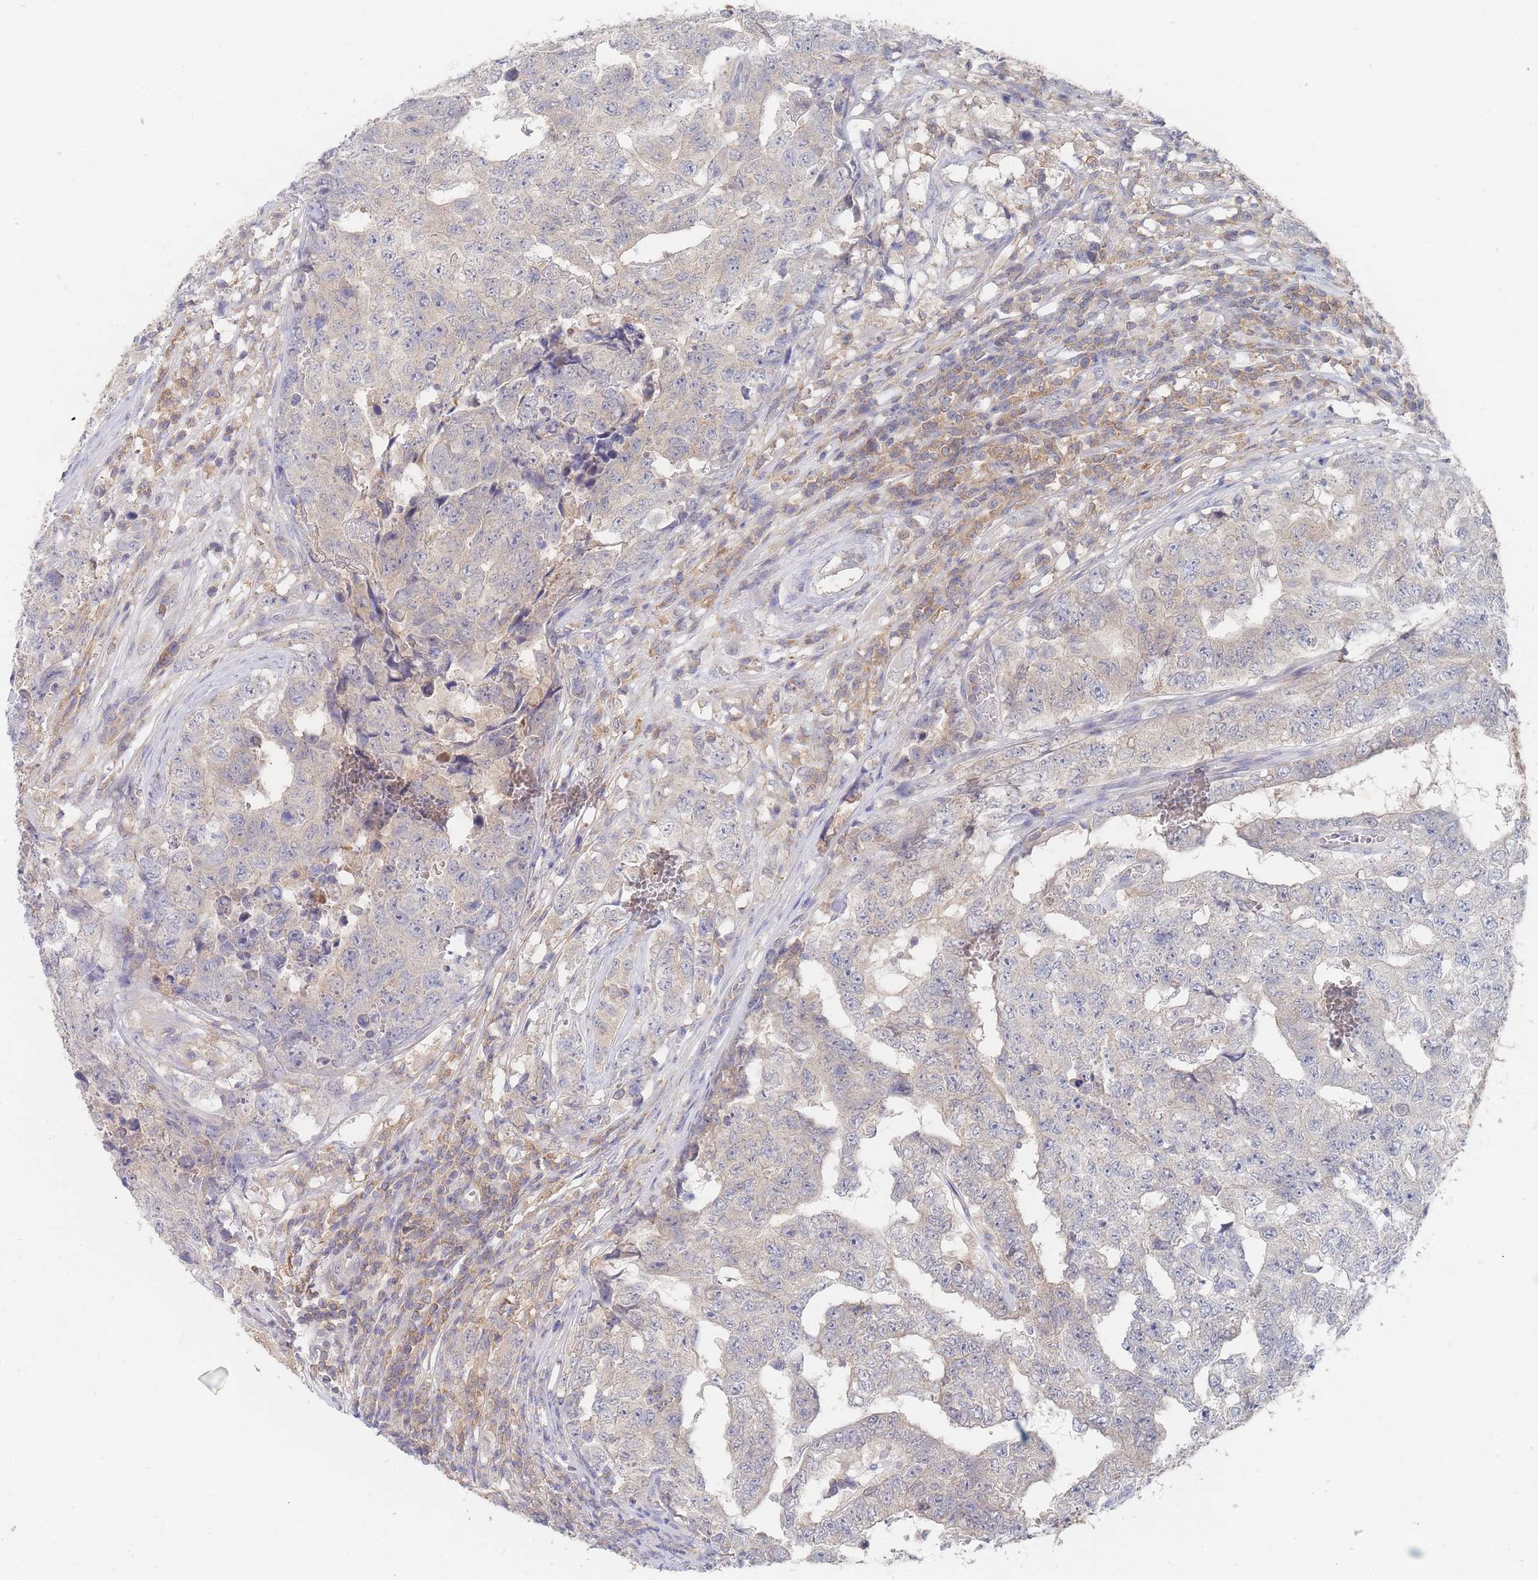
{"staining": {"intensity": "negative", "quantity": "none", "location": "none"}, "tissue": "testis cancer", "cell_type": "Tumor cells", "image_type": "cancer", "snomed": [{"axis": "morphology", "description": "Carcinoma, Embryonal, NOS"}, {"axis": "topography", "description": "Testis"}], "caption": "DAB immunohistochemical staining of embryonal carcinoma (testis) displays no significant staining in tumor cells. (Brightfield microscopy of DAB immunohistochemistry (IHC) at high magnification).", "gene": "PPP6C", "patient": {"sex": "male", "age": 25}}